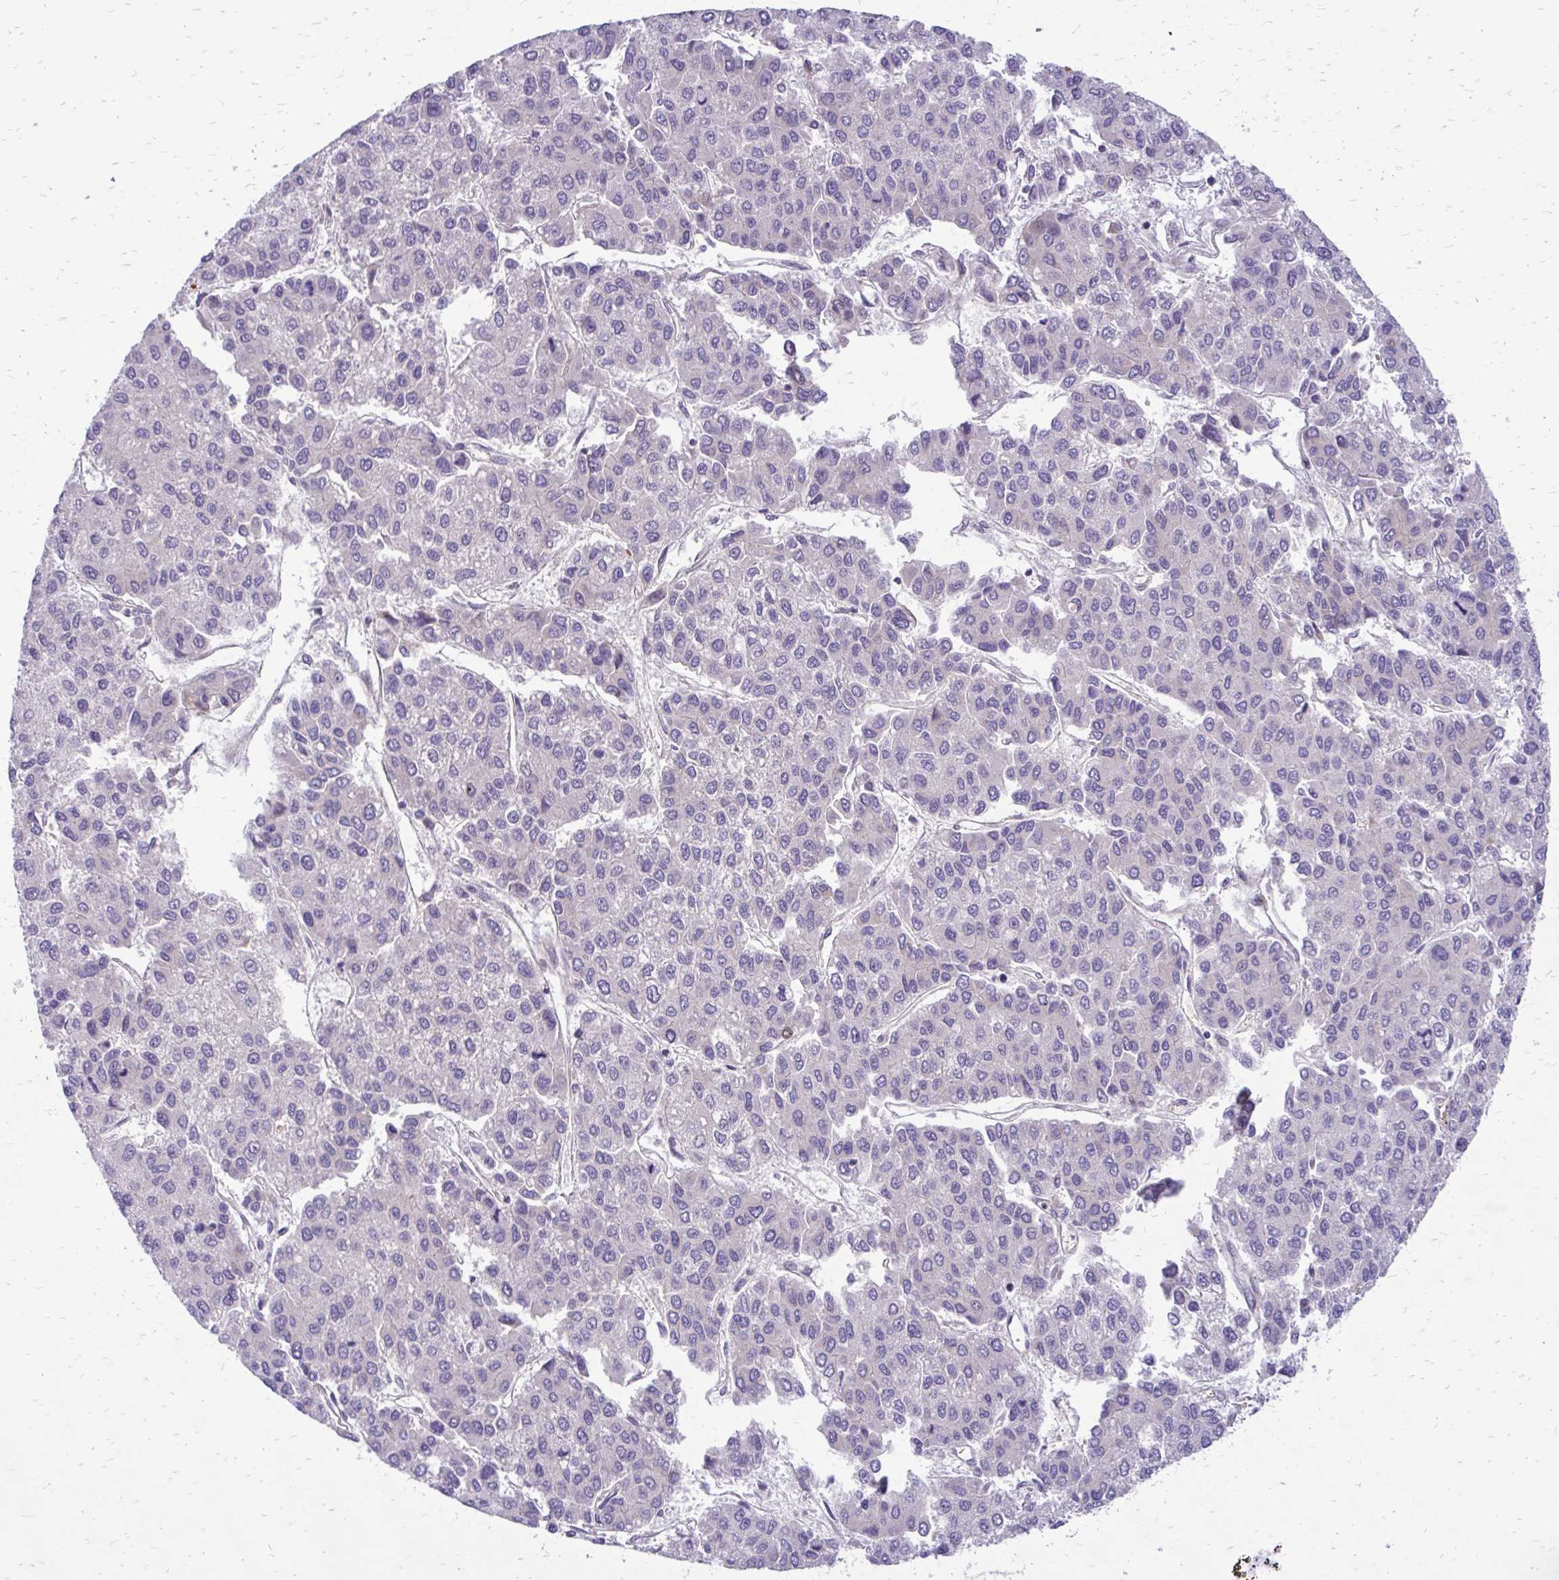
{"staining": {"intensity": "negative", "quantity": "none", "location": "none"}, "tissue": "liver cancer", "cell_type": "Tumor cells", "image_type": "cancer", "snomed": [{"axis": "morphology", "description": "Carcinoma, Hepatocellular, NOS"}, {"axis": "topography", "description": "Liver"}], "caption": "Immunohistochemistry (IHC) of human hepatocellular carcinoma (liver) shows no expression in tumor cells.", "gene": "FUNDC2", "patient": {"sex": "female", "age": 66}}